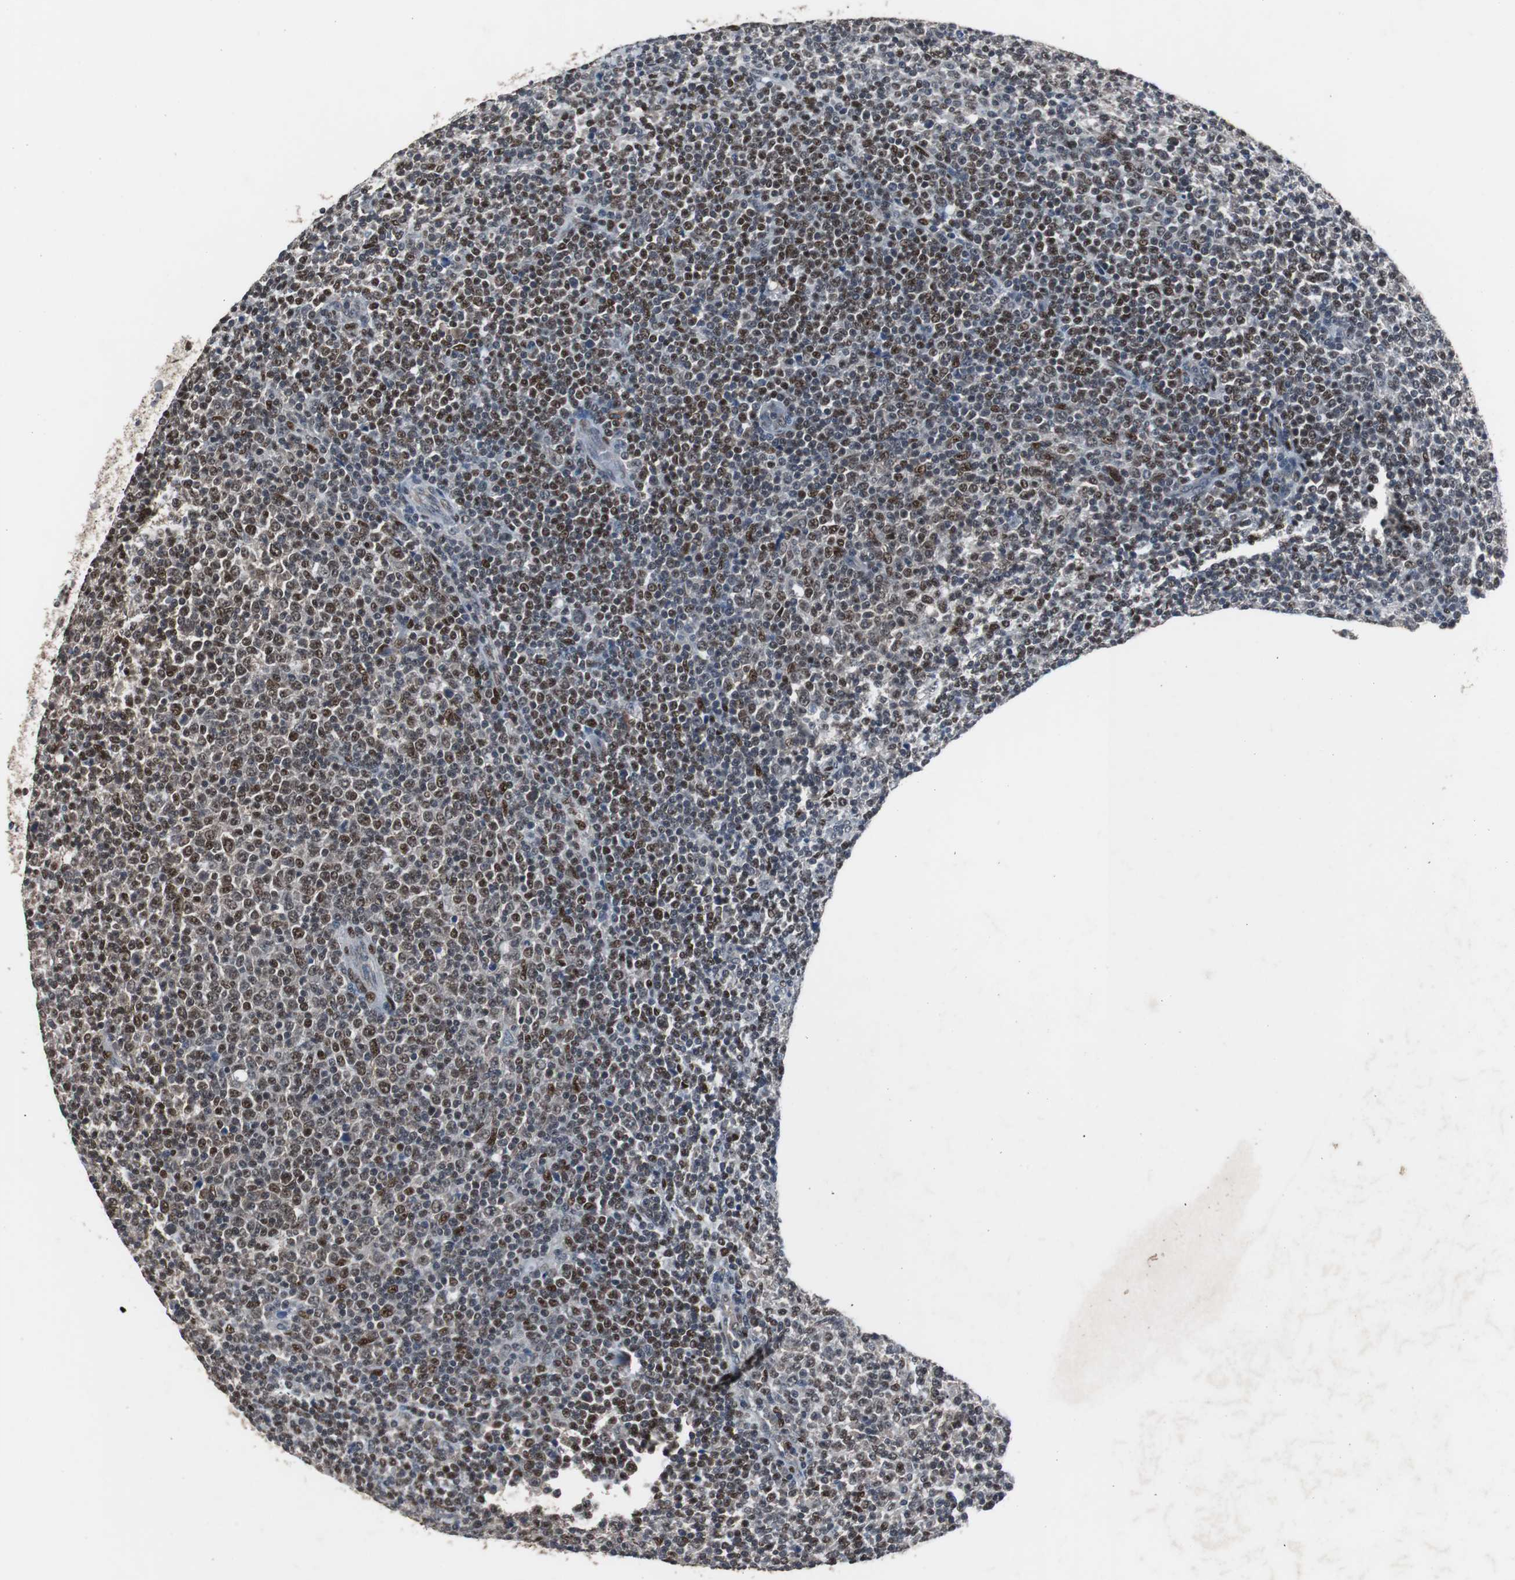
{"staining": {"intensity": "strong", "quantity": "25%-75%", "location": "nuclear"}, "tissue": "lymphoma", "cell_type": "Tumor cells", "image_type": "cancer", "snomed": [{"axis": "morphology", "description": "Malignant lymphoma, non-Hodgkin's type, Low grade"}, {"axis": "topography", "description": "Lymph node"}], "caption": "Protein expression analysis of human lymphoma reveals strong nuclear positivity in approximately 25%-75% of tumor cells.", "gene": "ZHX2", "patient": {"sex": "male", "age": 70}}